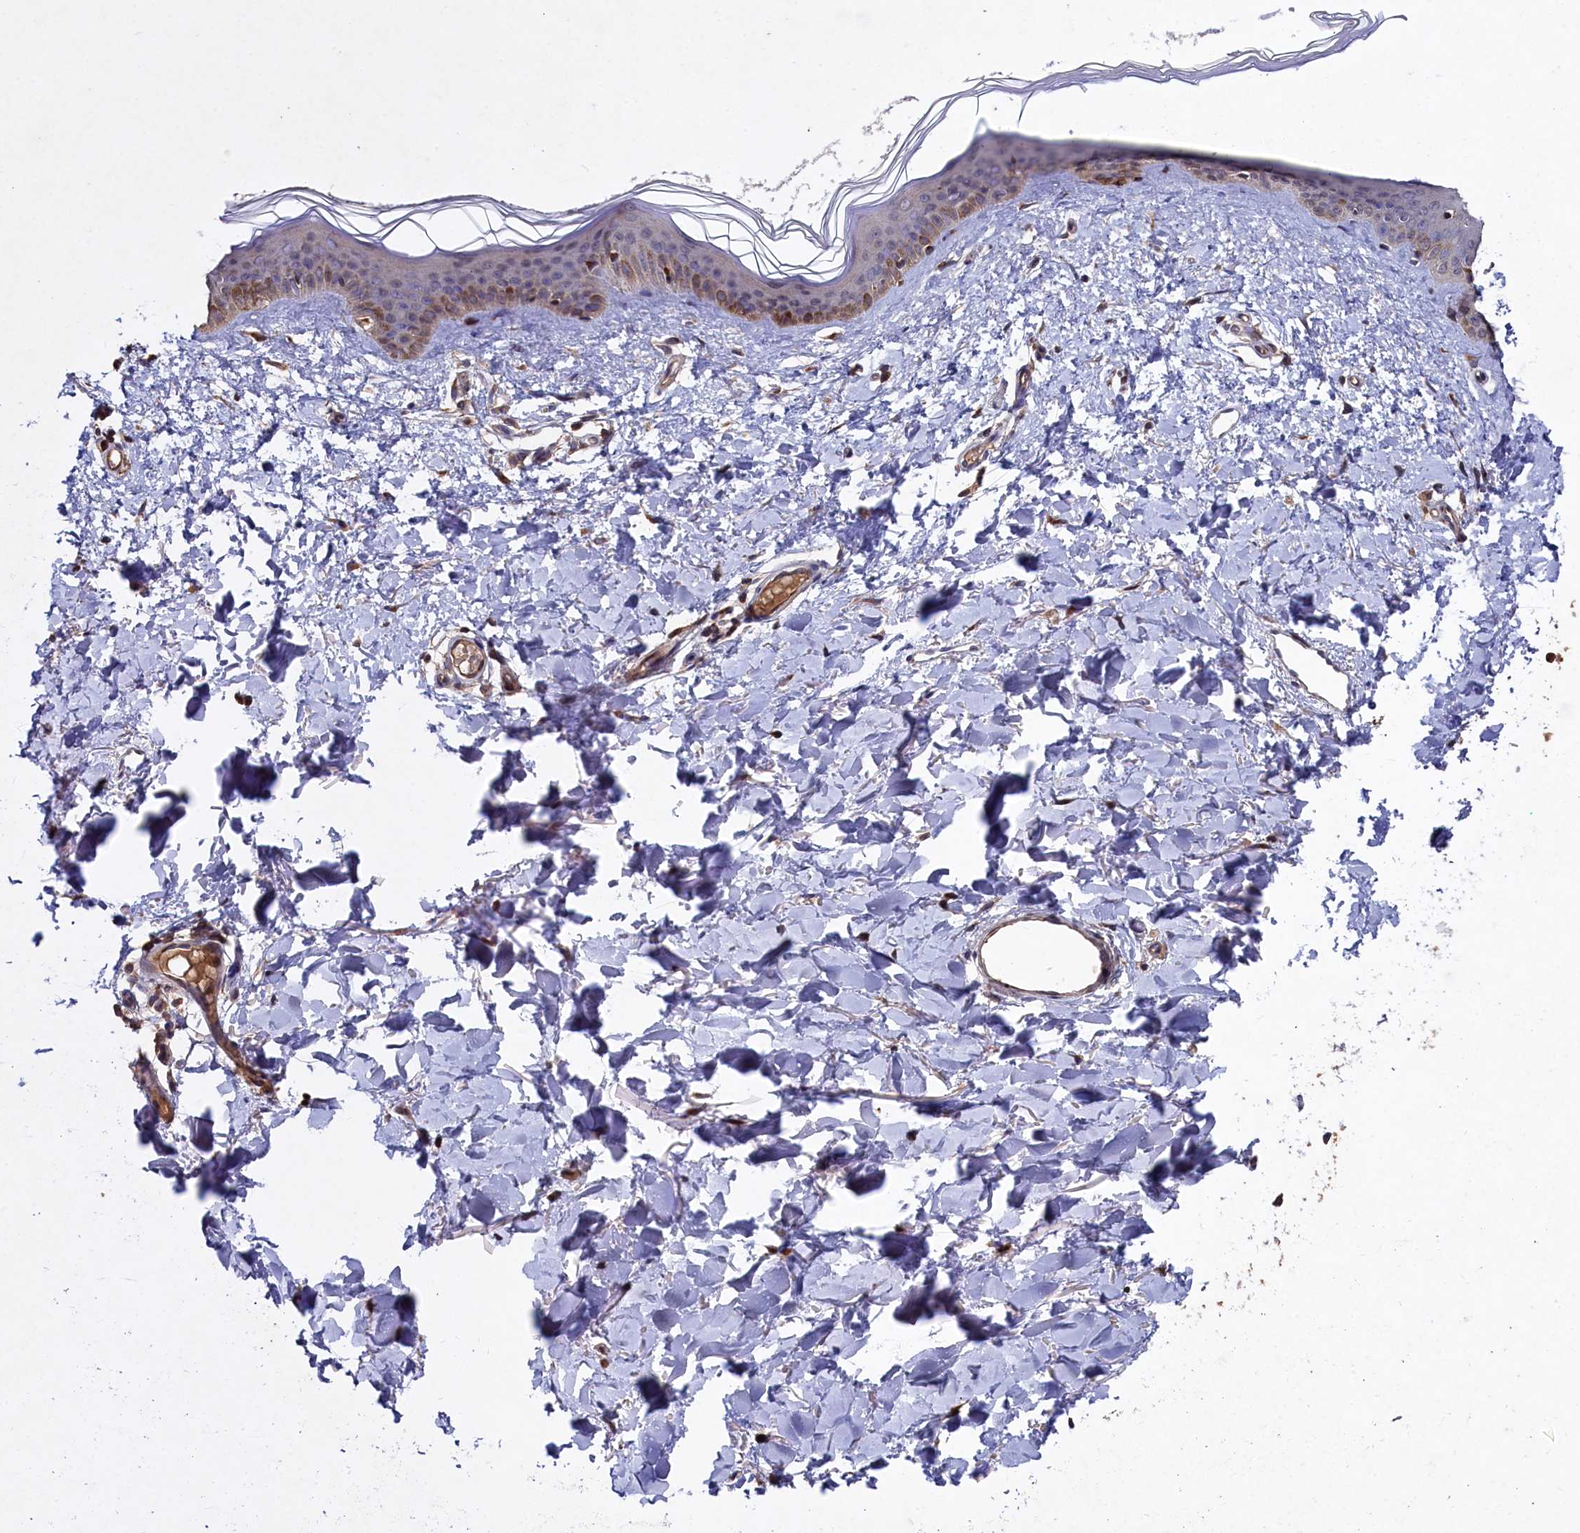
{"staining": {"intensity": "weak", "quantity": "25%-75%", "location": "cytoplasmic/membranous"}, "tissue": "skin", "cell_type": "Fibroblasts", "image_type": "normal", "snomed": [{"axis": "morphology", "description": "Normal tissue, NOS"}, {"axis": "topography", "description": "Skin"}], "caption": "Unremarkable skin shows weak cytoplasmic/membranous staining in approximately 25%-75% of fibroblasts, visualized by immunohistochemistry.", "gene": "NAA60", "patient": {"sex": "female", "age": 58}}